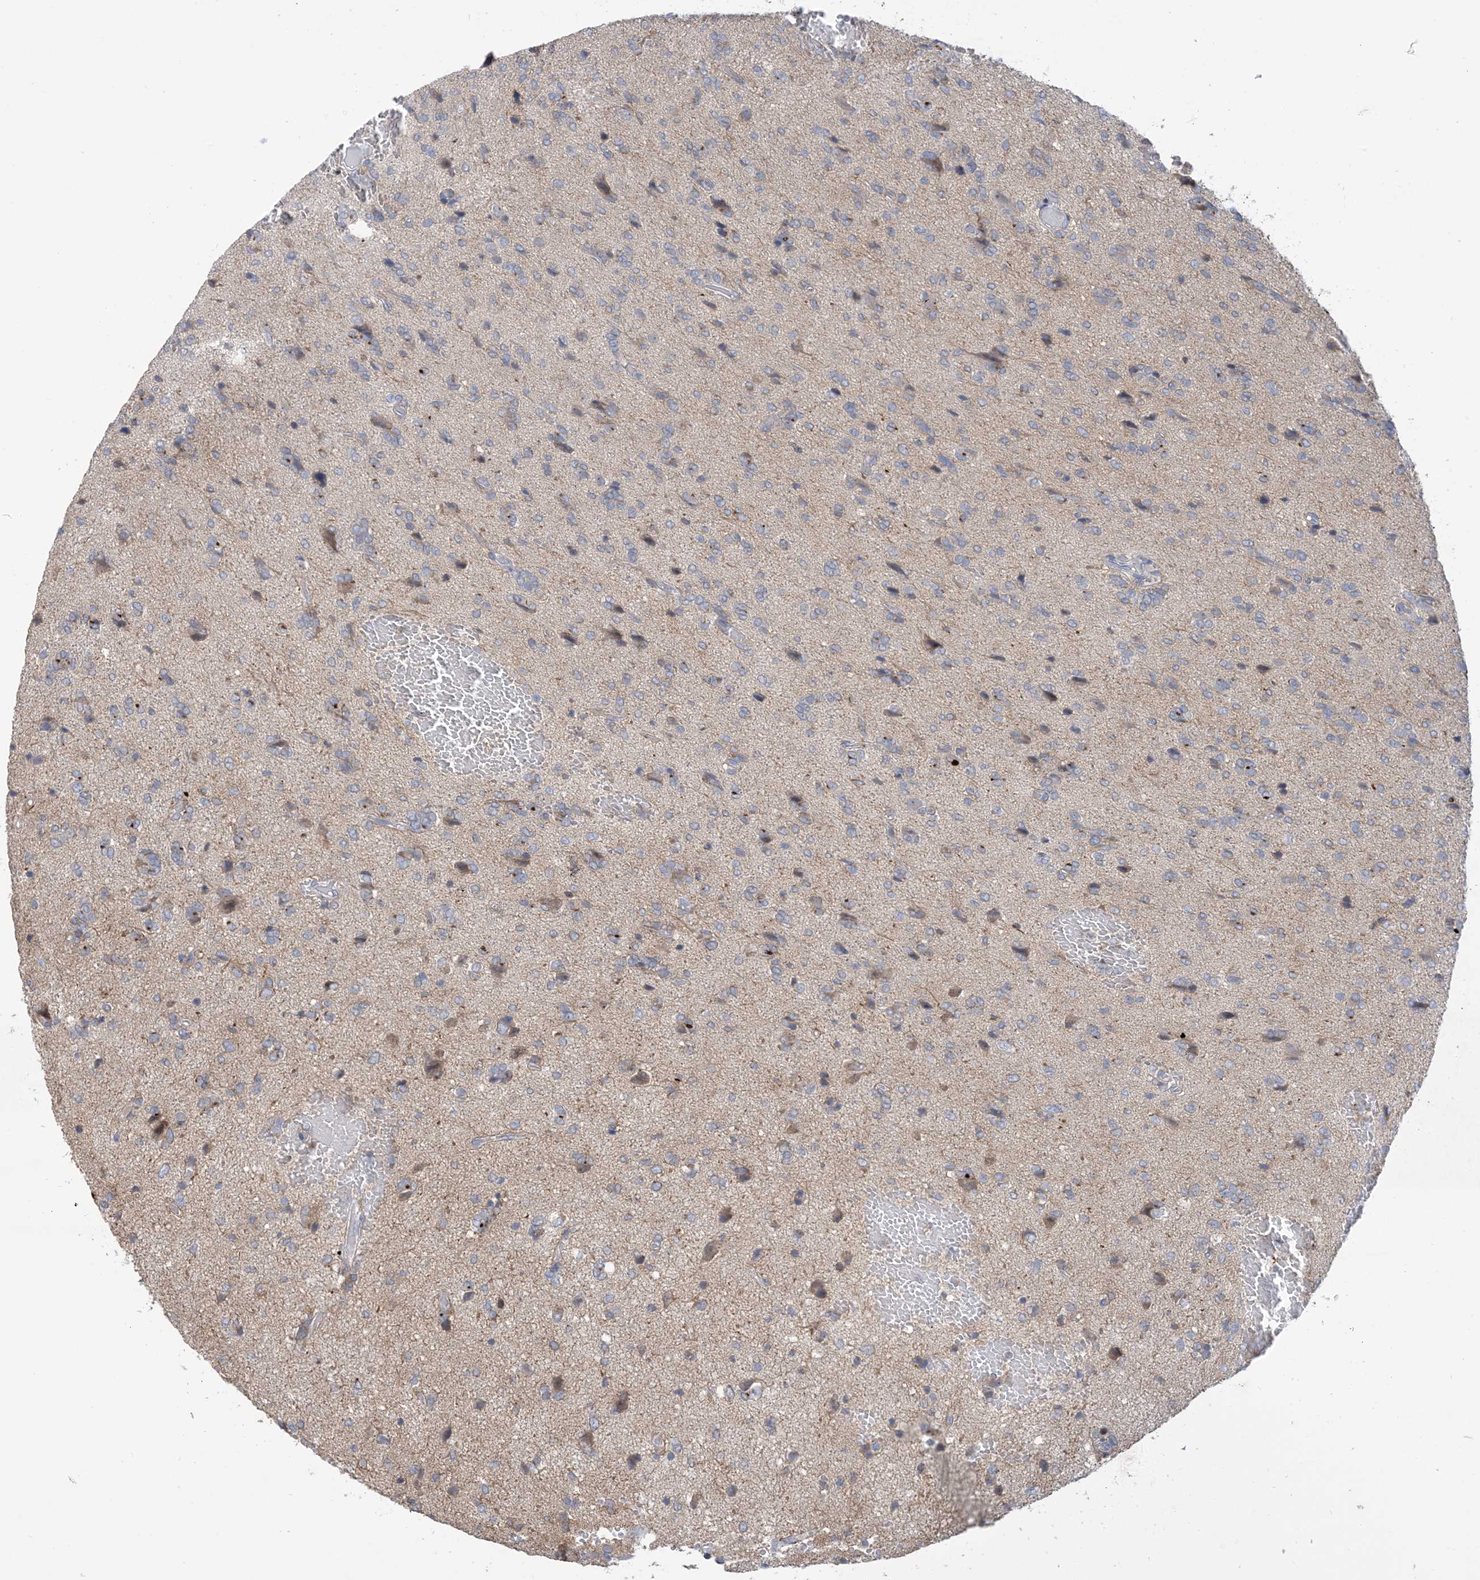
{"staining": {"intensity": "weak", "quantity": "<25%", "location": "cytoplasmic/membranous"}, "tissue": "glioma", "cell_type": "Tumor cells", "image_type": "cancer", "snomed": [{"axis": "morphology", "description": "Glioma, malignant, High grade"}, {"axis": "topography", "description": "Brain"}], "caption": "Micrograph shows no protein expression in tumor cells of glioma tissue.", "gene": "TTYH1", "patient": {"sex": "female", "age": 59}}